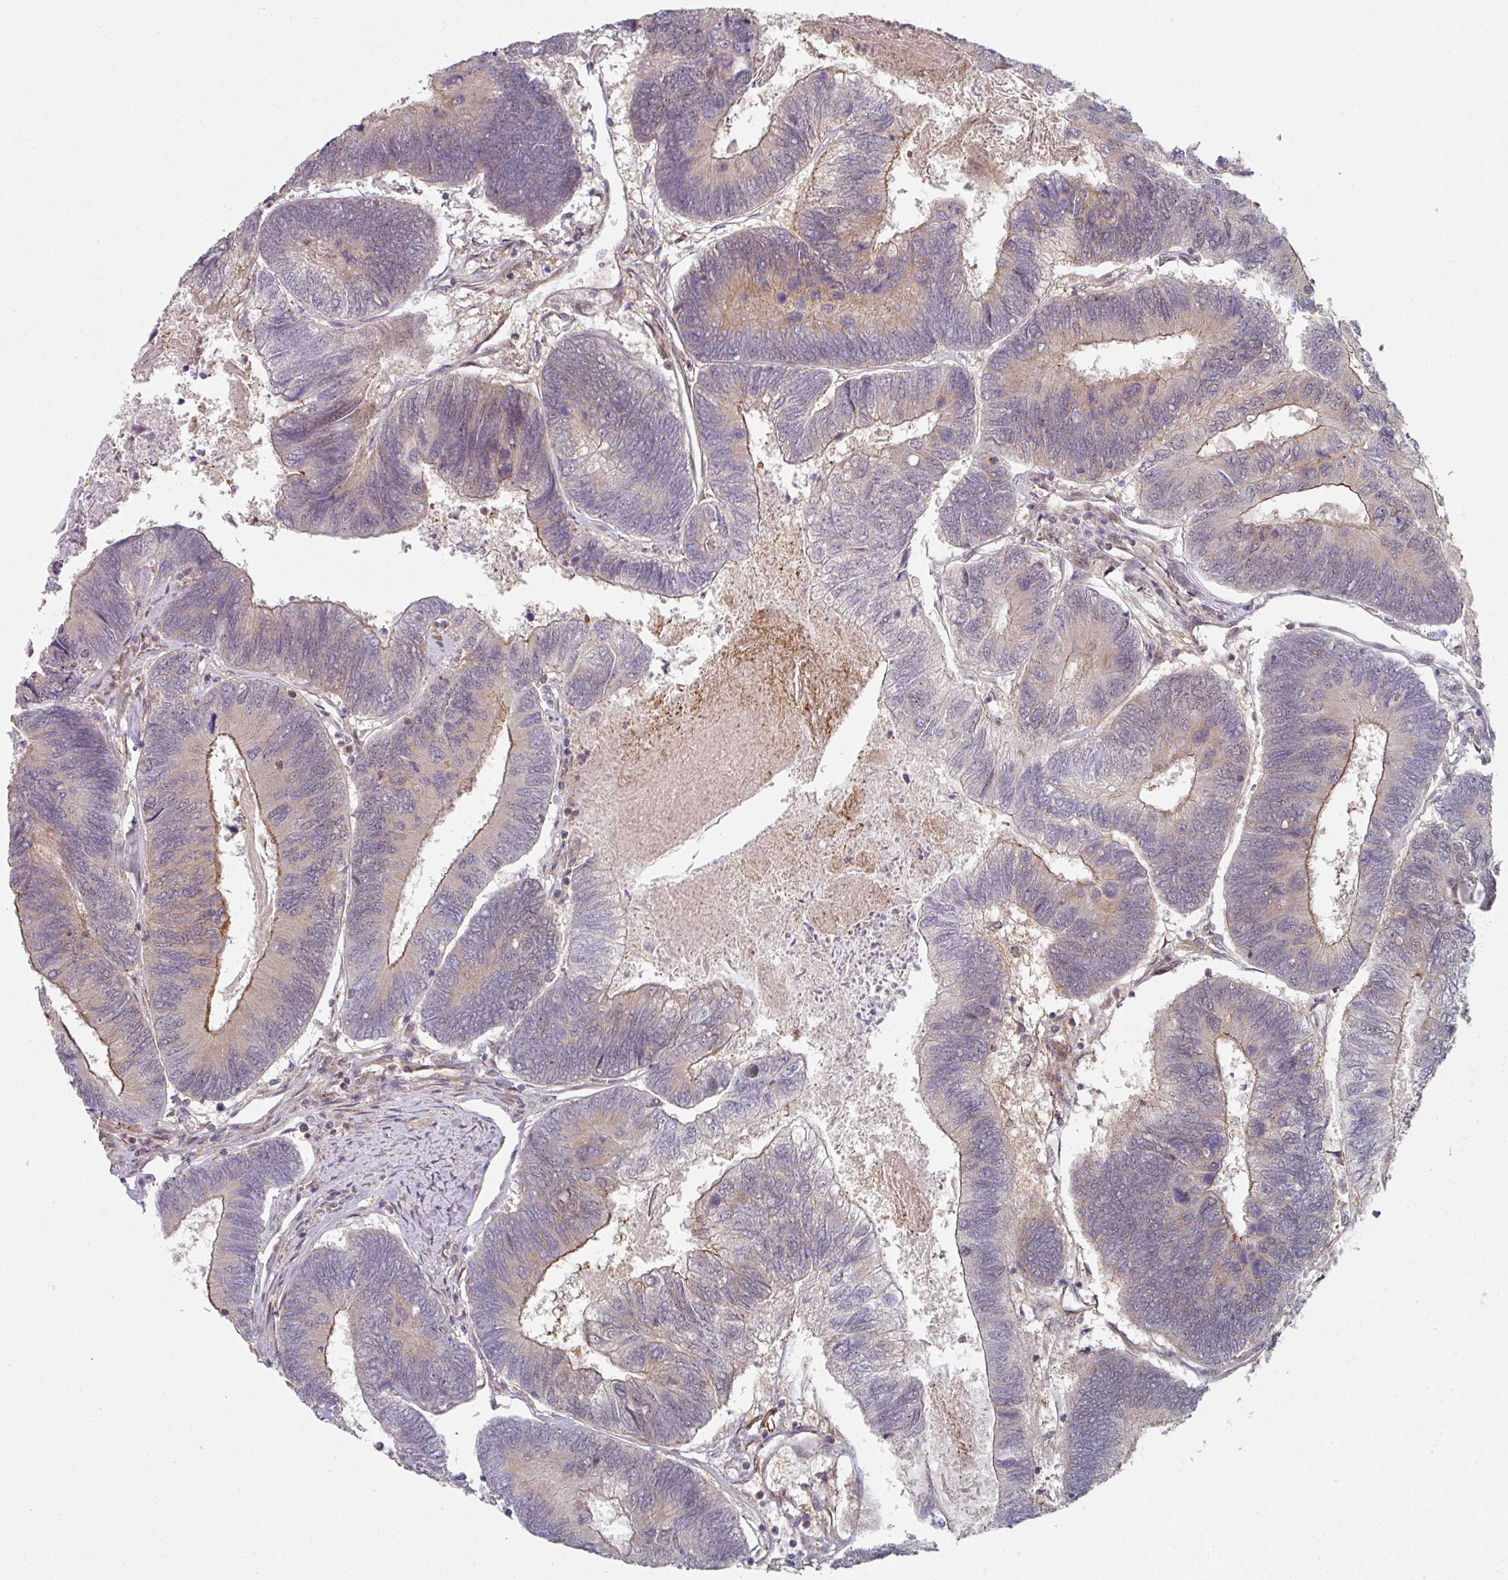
{"staining": {"intensity": "moderate", "quantity": "<25%", "location": "cytoplasmic/membranous"}, "tissue": "colorectal cancer", "cell_type": "Tumor cells", "image_type": "cancer", "snomed": [{"axis": "morphology", "description": "Adenocarcinoma, NOS"}, {"axis": "topography", "description": "Colon"}], "caption": "IHC (DAB) staining of human adenocarcinoma (colorectal) displays moderate cytoplasmic/membranous protein staining in about <25% of tumor cells.", "gene": "PSME3IP1", "patient": {"sex": "female", "age": 67}}